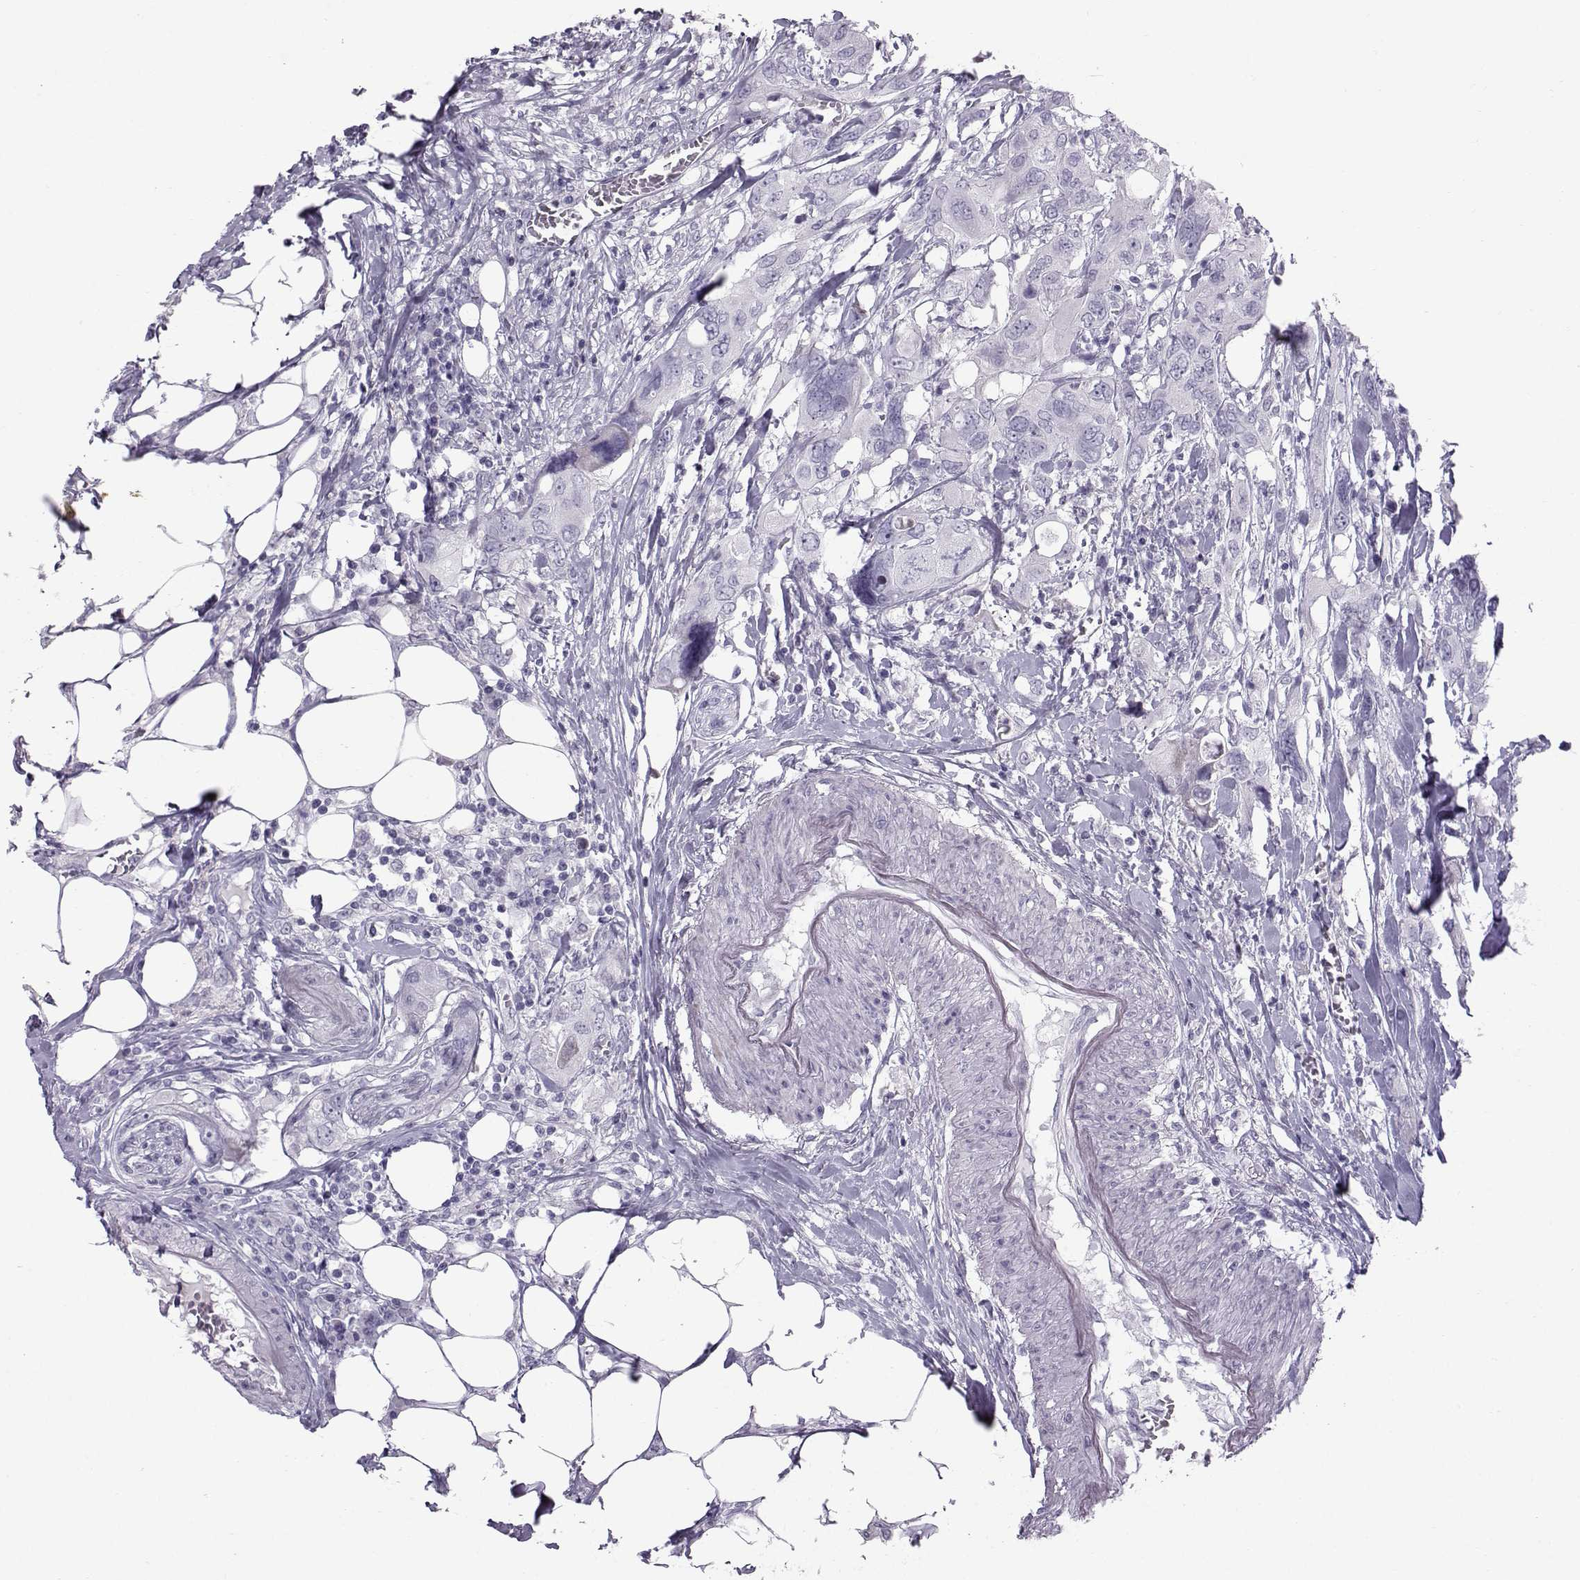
{"staining": {"intensity": "negative", "quantity": "none", "location": "none"}, "tissue": "urothelial cancer", "cell_type": "Tumor cells", "image_type": "cancer", "snomed": [{"axis": "morphology", "description": "Urothelial carcinoma, NOS"}, {"axis": "morphology", "description": "Urothelial carcinoma, High grade"}, {"axis": "topography", "description": "Urinary bladder"}], "caption": "Tumor cells show no significant staining in transitional cell carcinoma.", "gene": "DMRT3", "patient": {"sex": "male", "age": 63}}